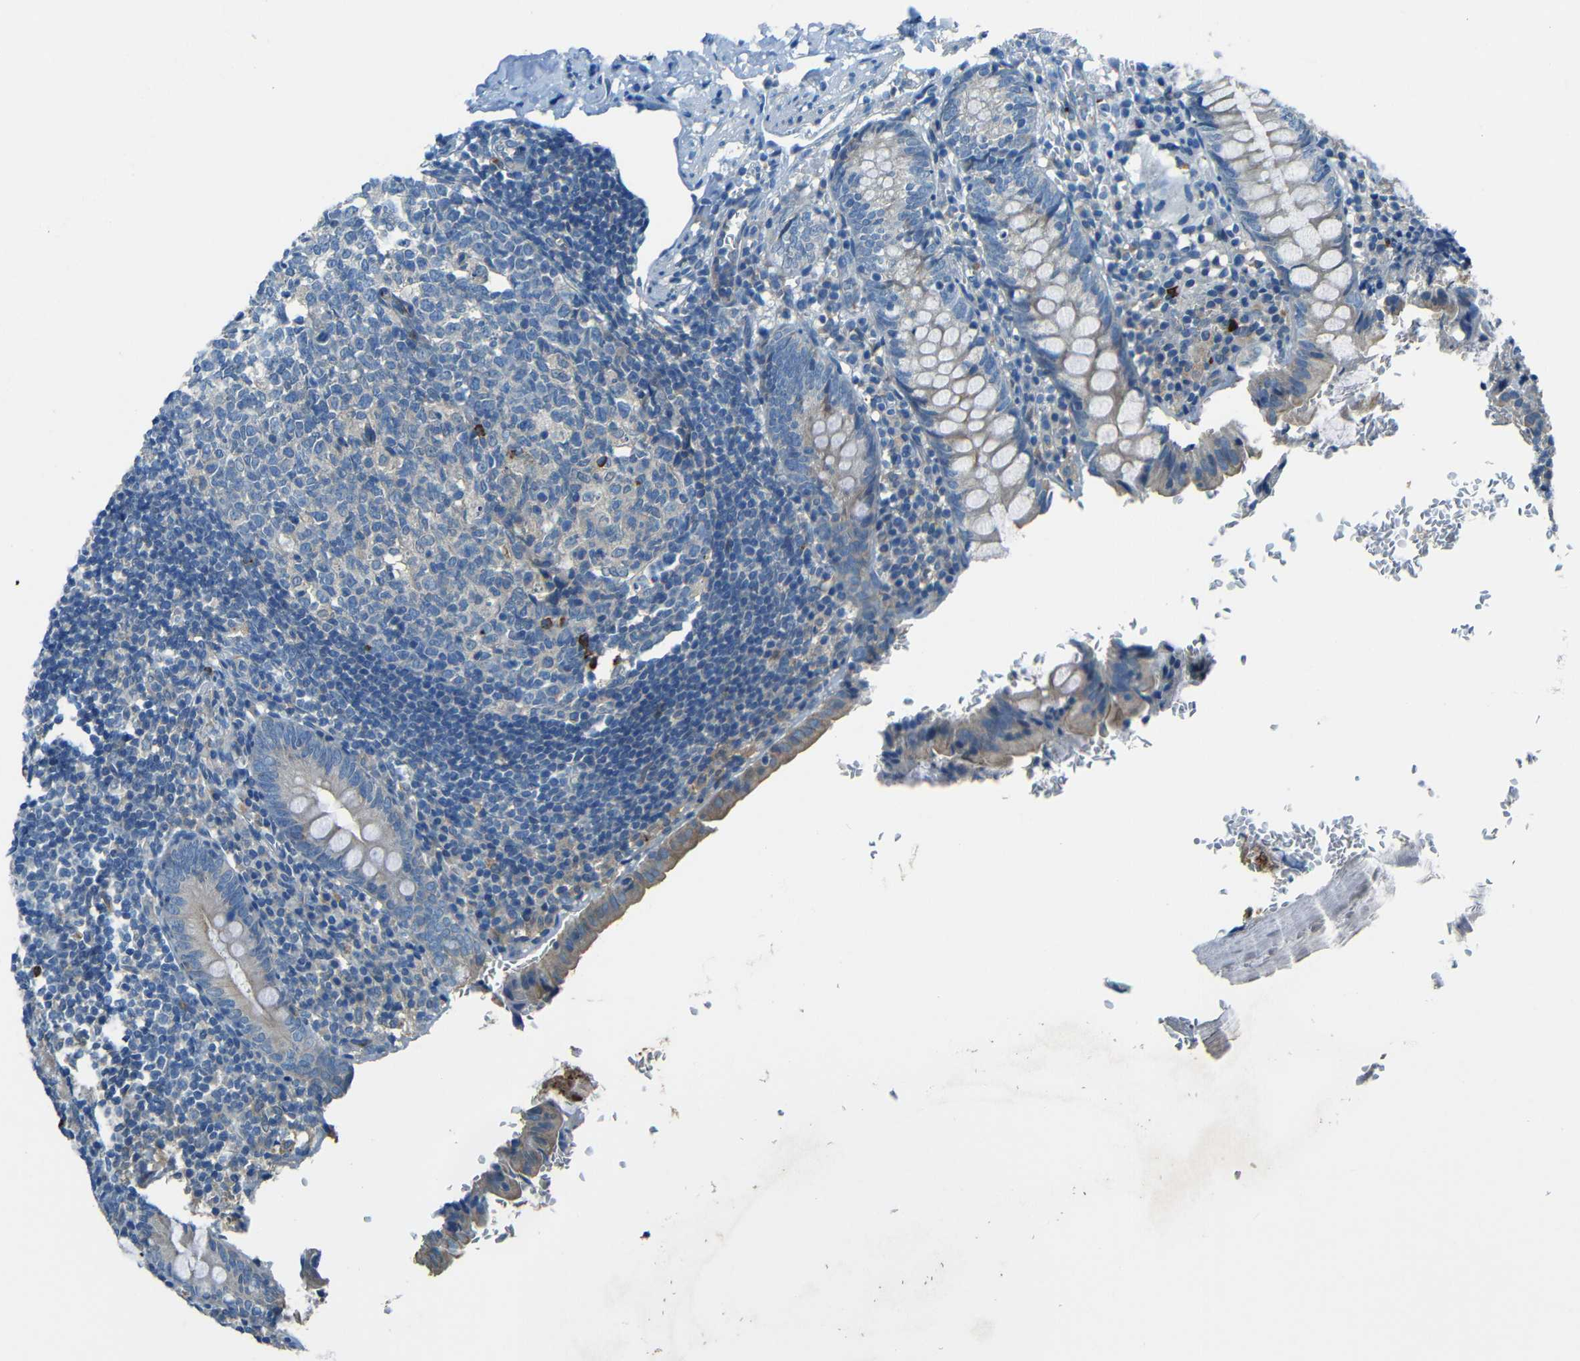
{"staining": {"intensity": "weak", "quantity": "<25%", "location": "cytoplasmic/membranous"}, "tissue": "appendix", "cell_type": "Glandular cells", "image_type": "normal", "snomed": [{"axis": "morphology", "description": "Normal tissue, NOS"}, {"axis": "topography", "description": "Appendix"}], "caption": "Benign appendix was stained to show a protein in brown. There is no significant expression in glandular cells.", "gene": "CYP26B1", "patient": {"sex": "female", "age": 10}}